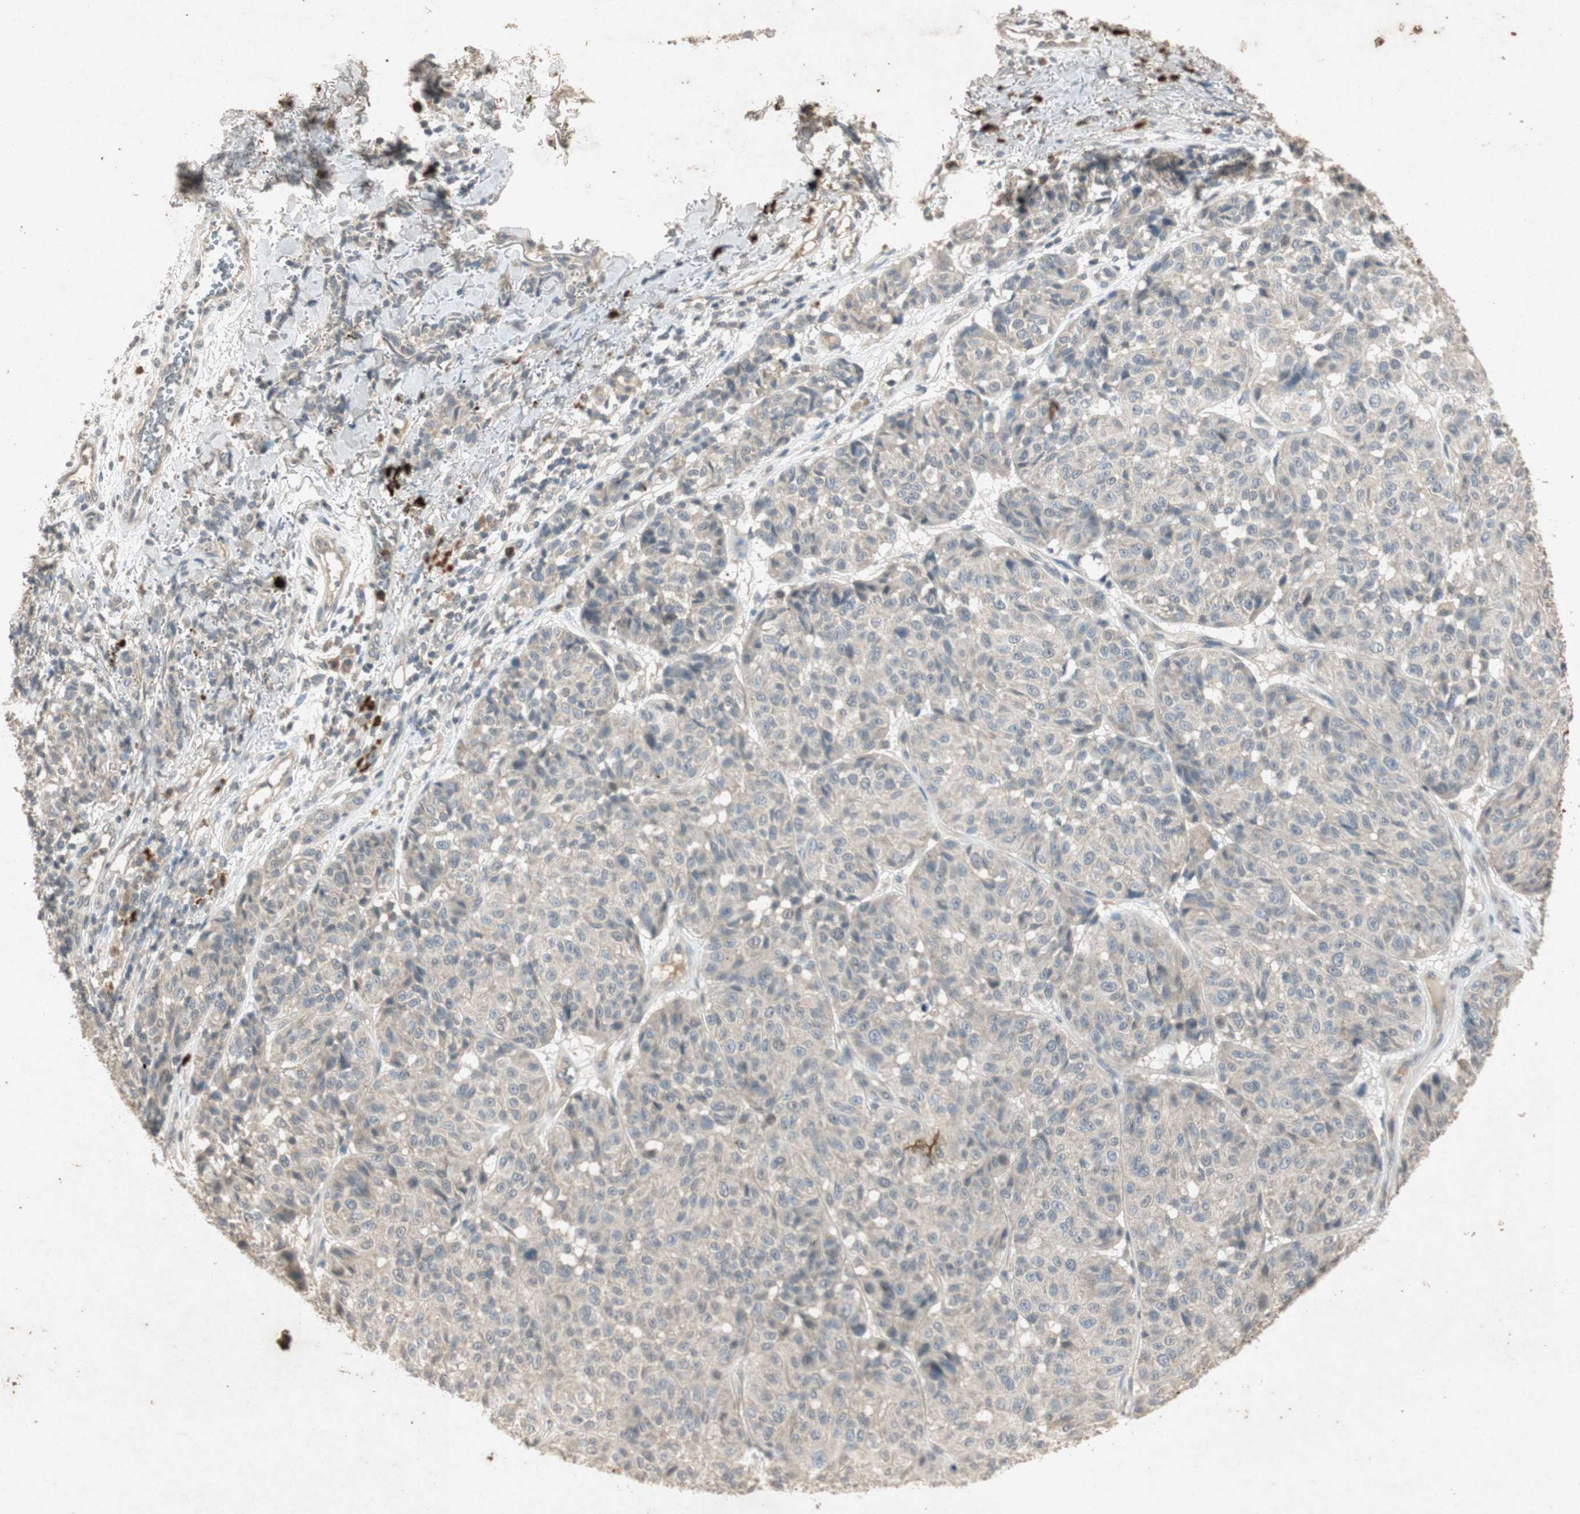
{"staining": {"intensity": "weak", "quantity": ">75%", "location": "cytoplasmic/membranous"}, "tissue": "melanoma", "cell_type": "Tumor cells", "image_type": "cancer", "snomed": [{"axis": "morphology", "description": "Malignant melanoma, NOS"}, {"axis": "topography", "description": "Skin"}], "caption": "Protein analysis of melanoma tissue demonstrates weak cytoplasmic/membranous staining in approximately >75% of tumor cells.", "gene": "MSRB1", "patient": {"sex": "female", "age": 46}}